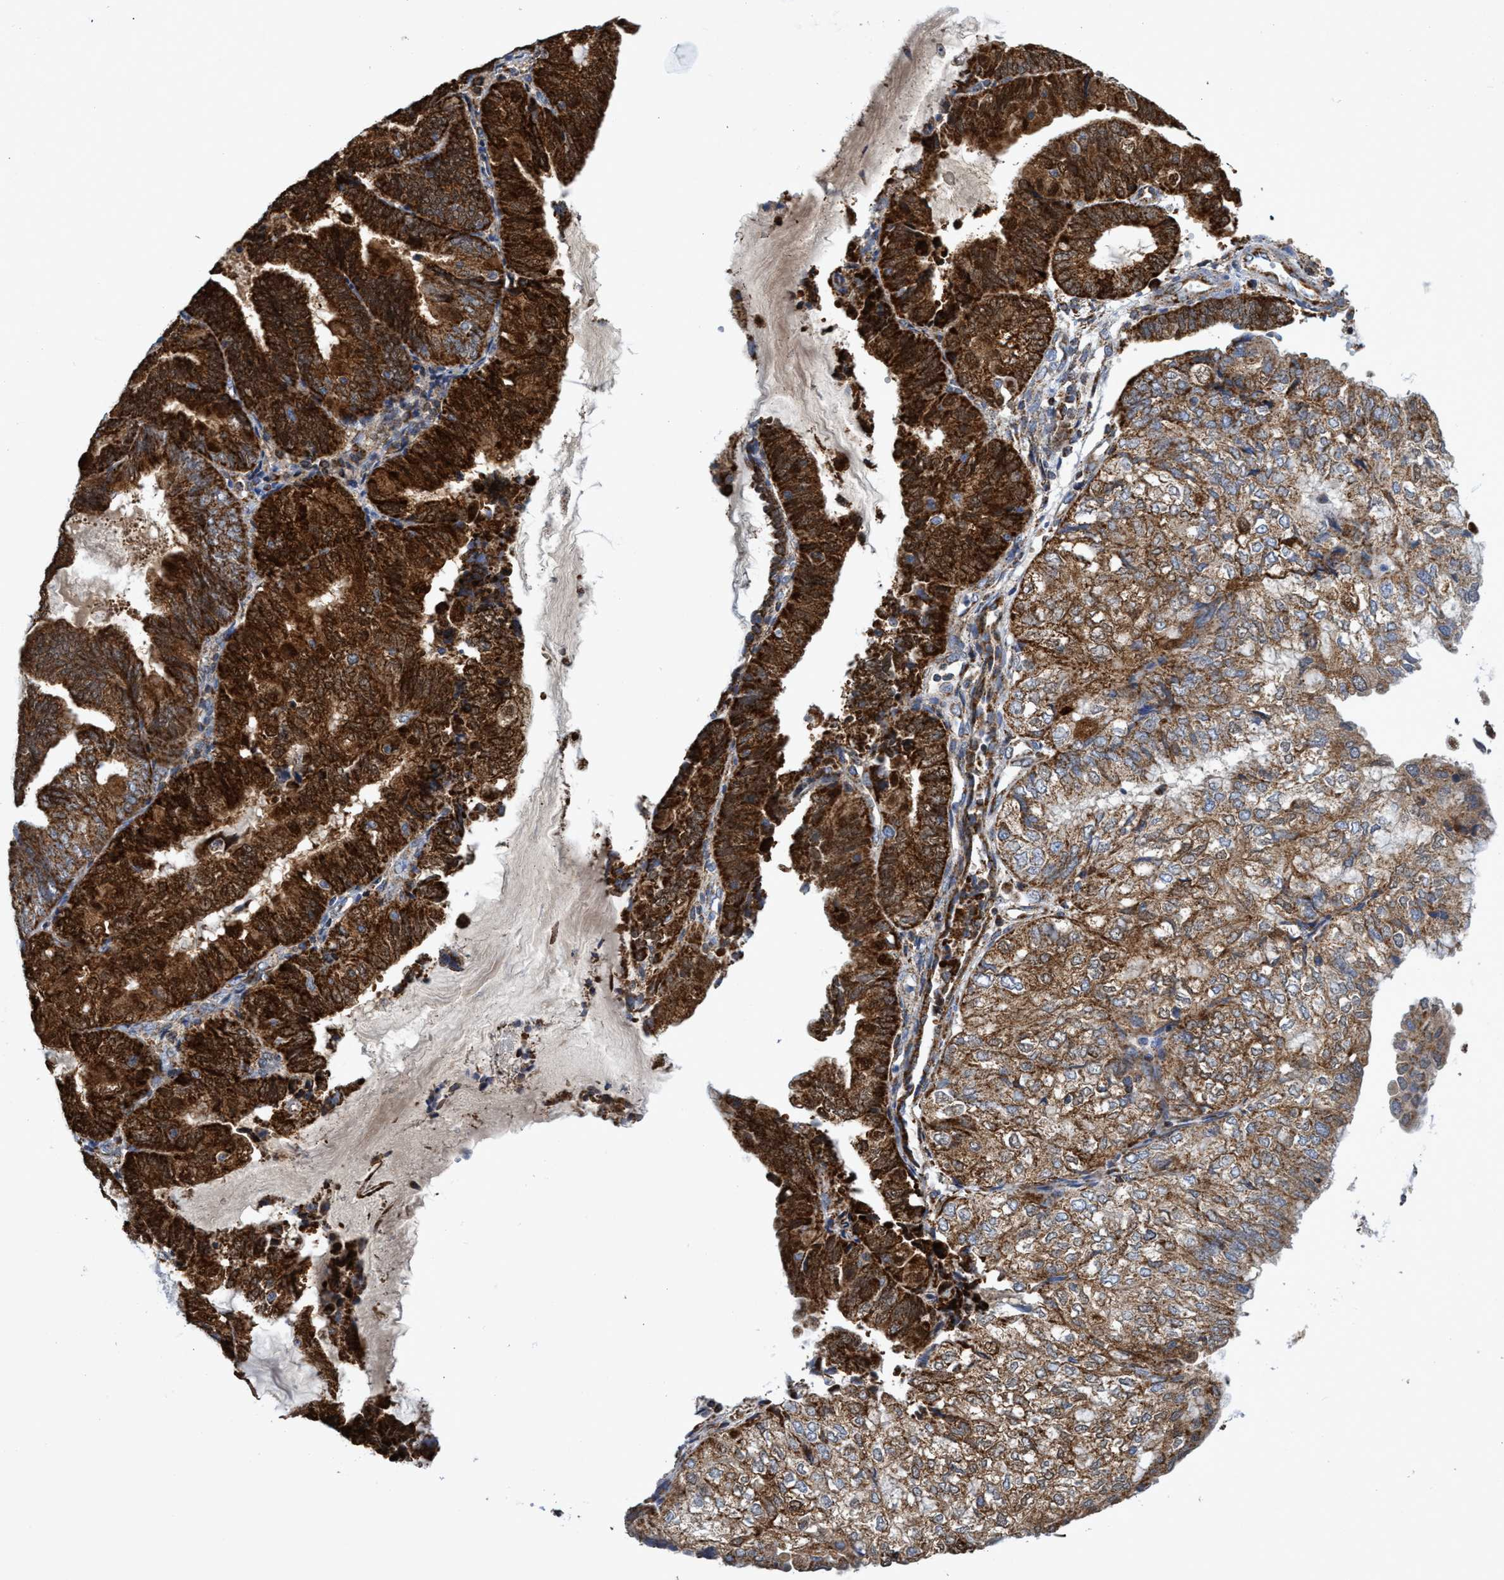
{"staining": {"intensity": "strong", "quantity": ">75%", "location": "cytoplasmic/membranous"}, "tissue": "endometrial cancer", "cell_type": "Tumor cells", "image_type": "cancer", "snomed": [{"axis": "morphology", "description": "Adenocarcinoma, NOS"}, {"axis": "topography", "description": "Endometrium"}], "caption": "IHC micrograph of human endometrial adenocarcinoma stained for a protein (brown), which exhibits high levels of strong cytoplasmic/membranous staining in about >75% of tumor cells.", "gene": "CRYZ", "patient": {"sex": "female", "age": 81}}